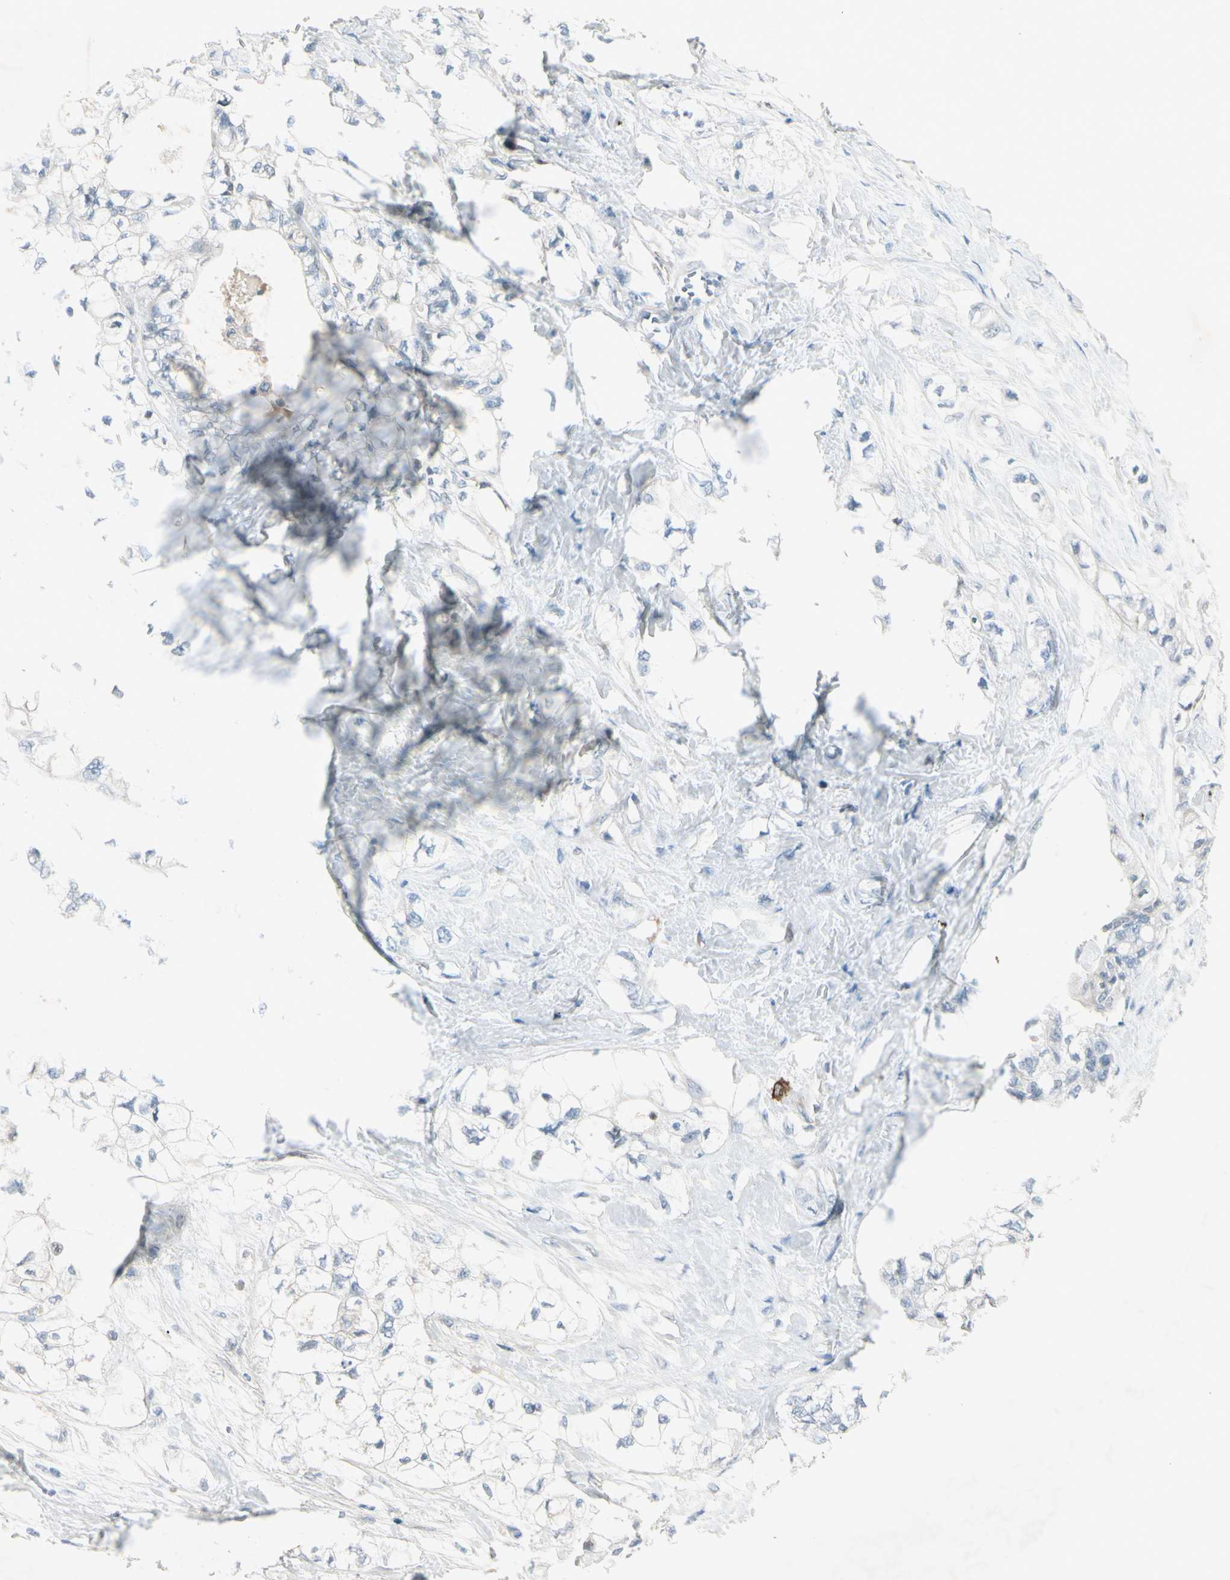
{"staining": {"intensity": "negative", "quantity": "none", "location": "none"}, "tissue": "pancreatic cancer", "cell_type": "Tumor cells", "image_type": "cancer", "snomed": [{"axis": "morphology", "description": "Adenocarcinoma, NOS"}, {"axis": "topography", "description": "Pancreas"}], "caption": "DAB (3,3'-diaminobenzidine) immunohistochemical staining of human pancreatic cancer demonstrates no significant staining in tumor cells.", "gene": "MAPRE3", "patient": {"sex": "male", "age": 70}}